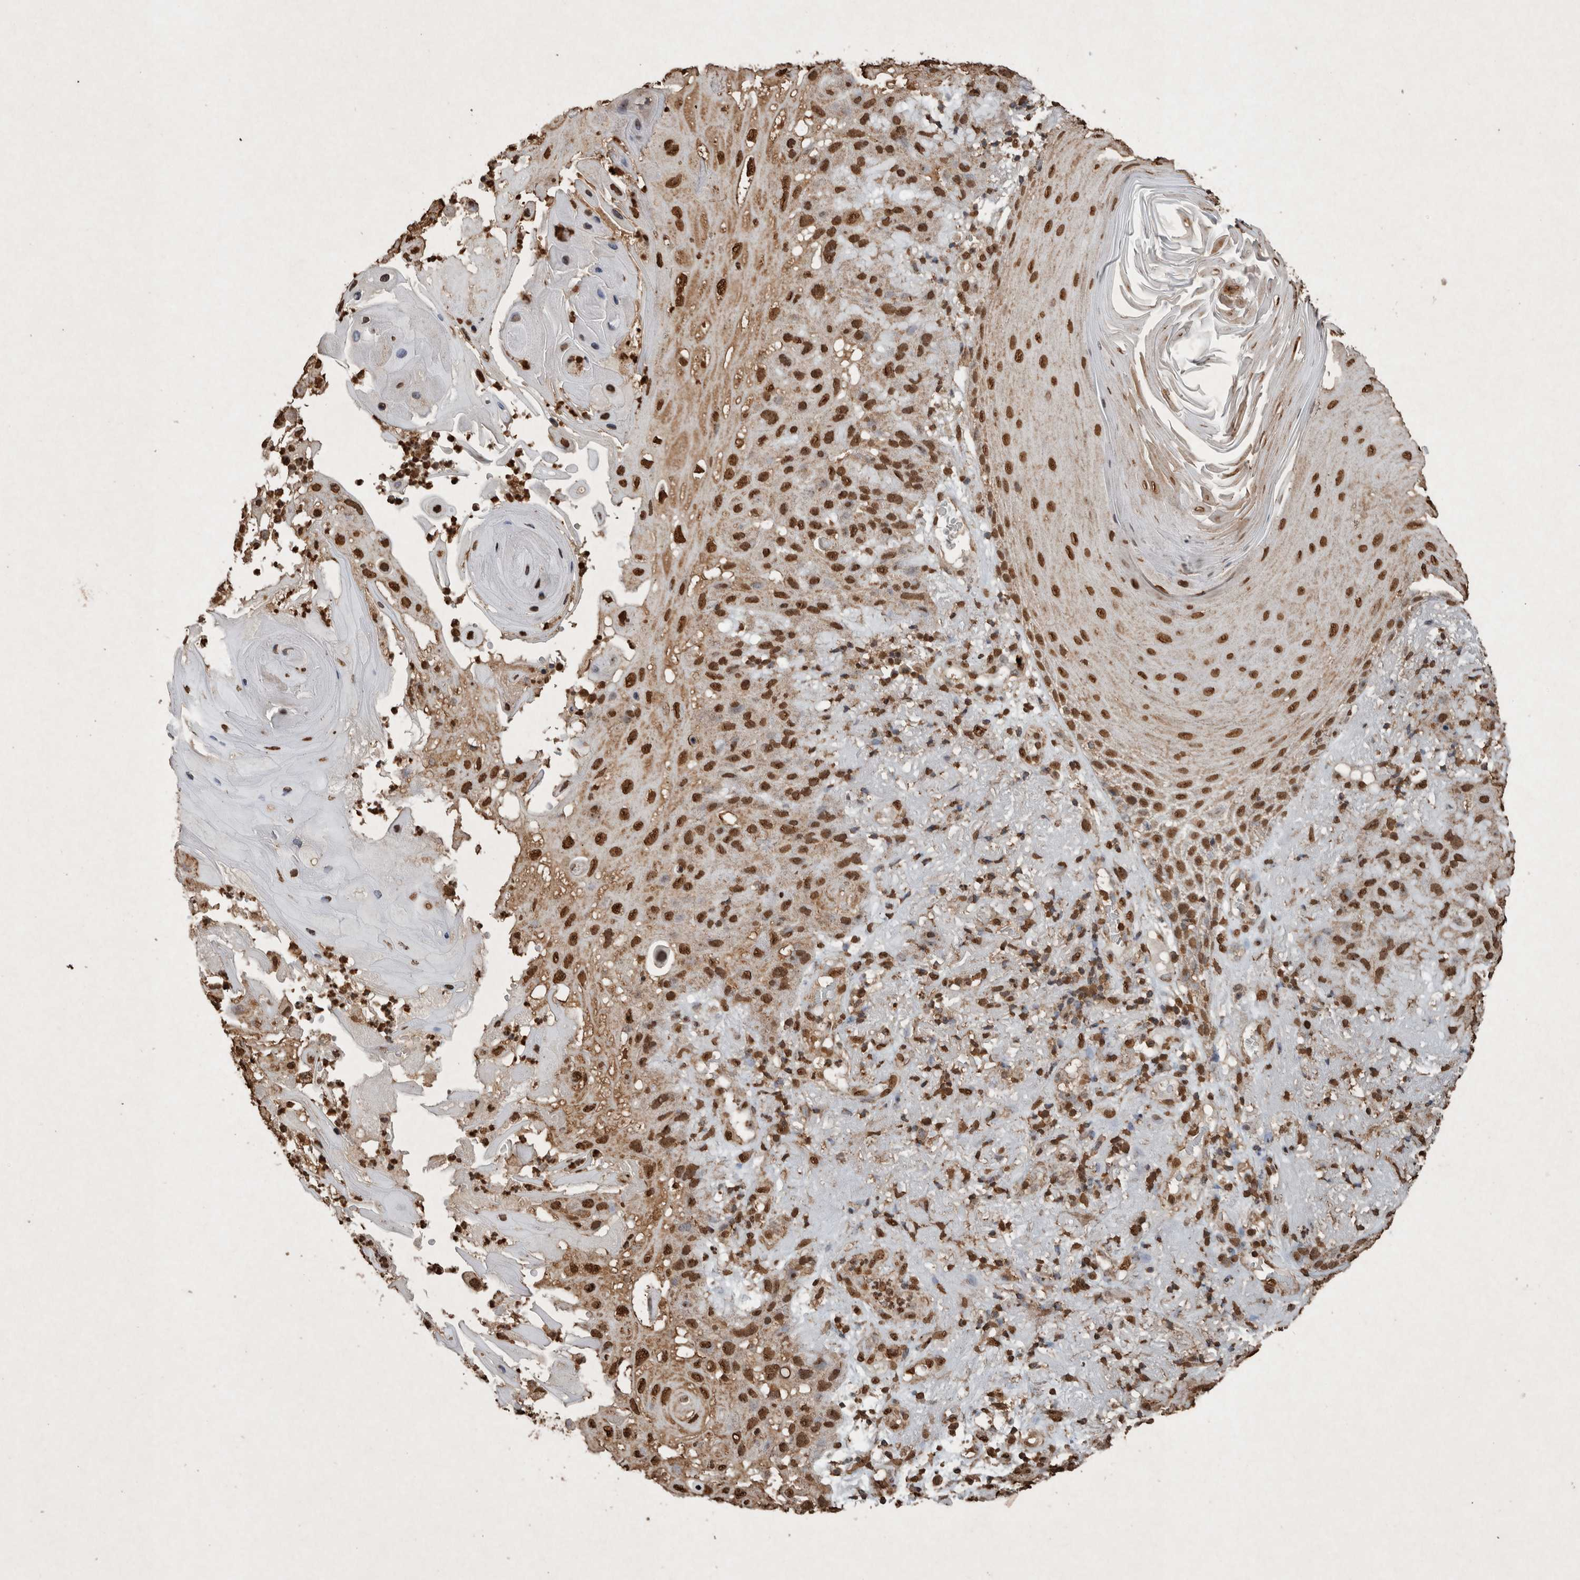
{"staining": {"intensity": "strong", "quantity": ">75%", "location": "nuclear"}, "tissue": "skin cancer", "cell_type": "Tumor cells", "image_type": "cancer", "snomed": [{"axis": "morphology", "description": "Normal tissue, NOS"}, {"axis": "morphology", "description": "Squamous cell carcinoma, NOS"}, {"axis": "topography", "description": "Skin"}], "caption": "Strong nuclear expression for a protein is present in approximately >75% of tumor cells of skin squamous cell carcinoma using immunohistochemistry.", "gene": "FSTL3", "patient": {"sex": "female", "age": 96}}